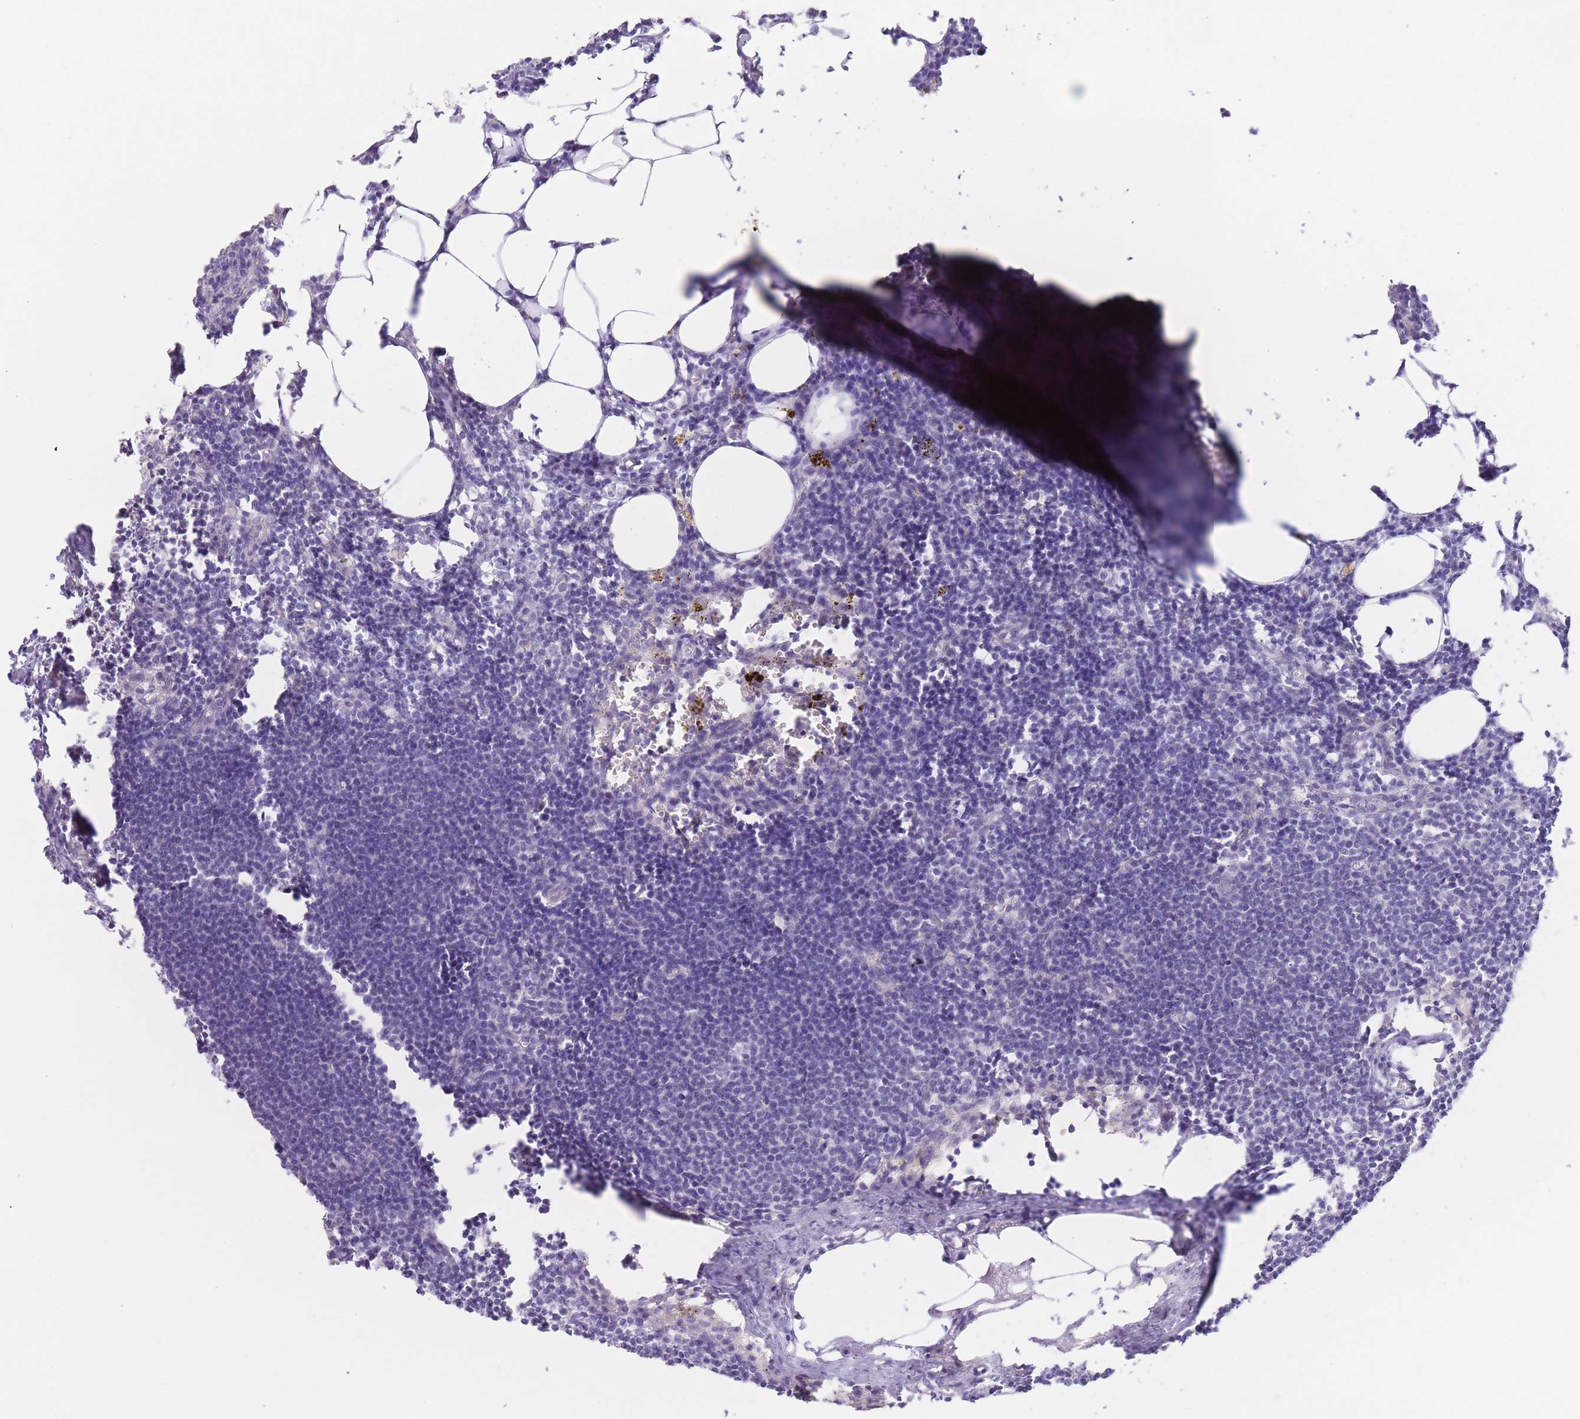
{"staining": {"intensity": "negative", "quantity": "none", "location": "none"}, "tissue": "lymph node", "cell_type": "Germinal center cells", "image_type": "normal", "snomed": [{"axis": "morphology", "description": "Normal tissue, NOS"}, {"axis": "topography", "description": "Lymph node"}], "caption": "Immunohistochemical staining of normal human lymph node displays no significant positivity in germinal center cells. Nuclei are stained in blue.", "gene": "ZNF281", "patient": {"sex": "female", "age": 30}}